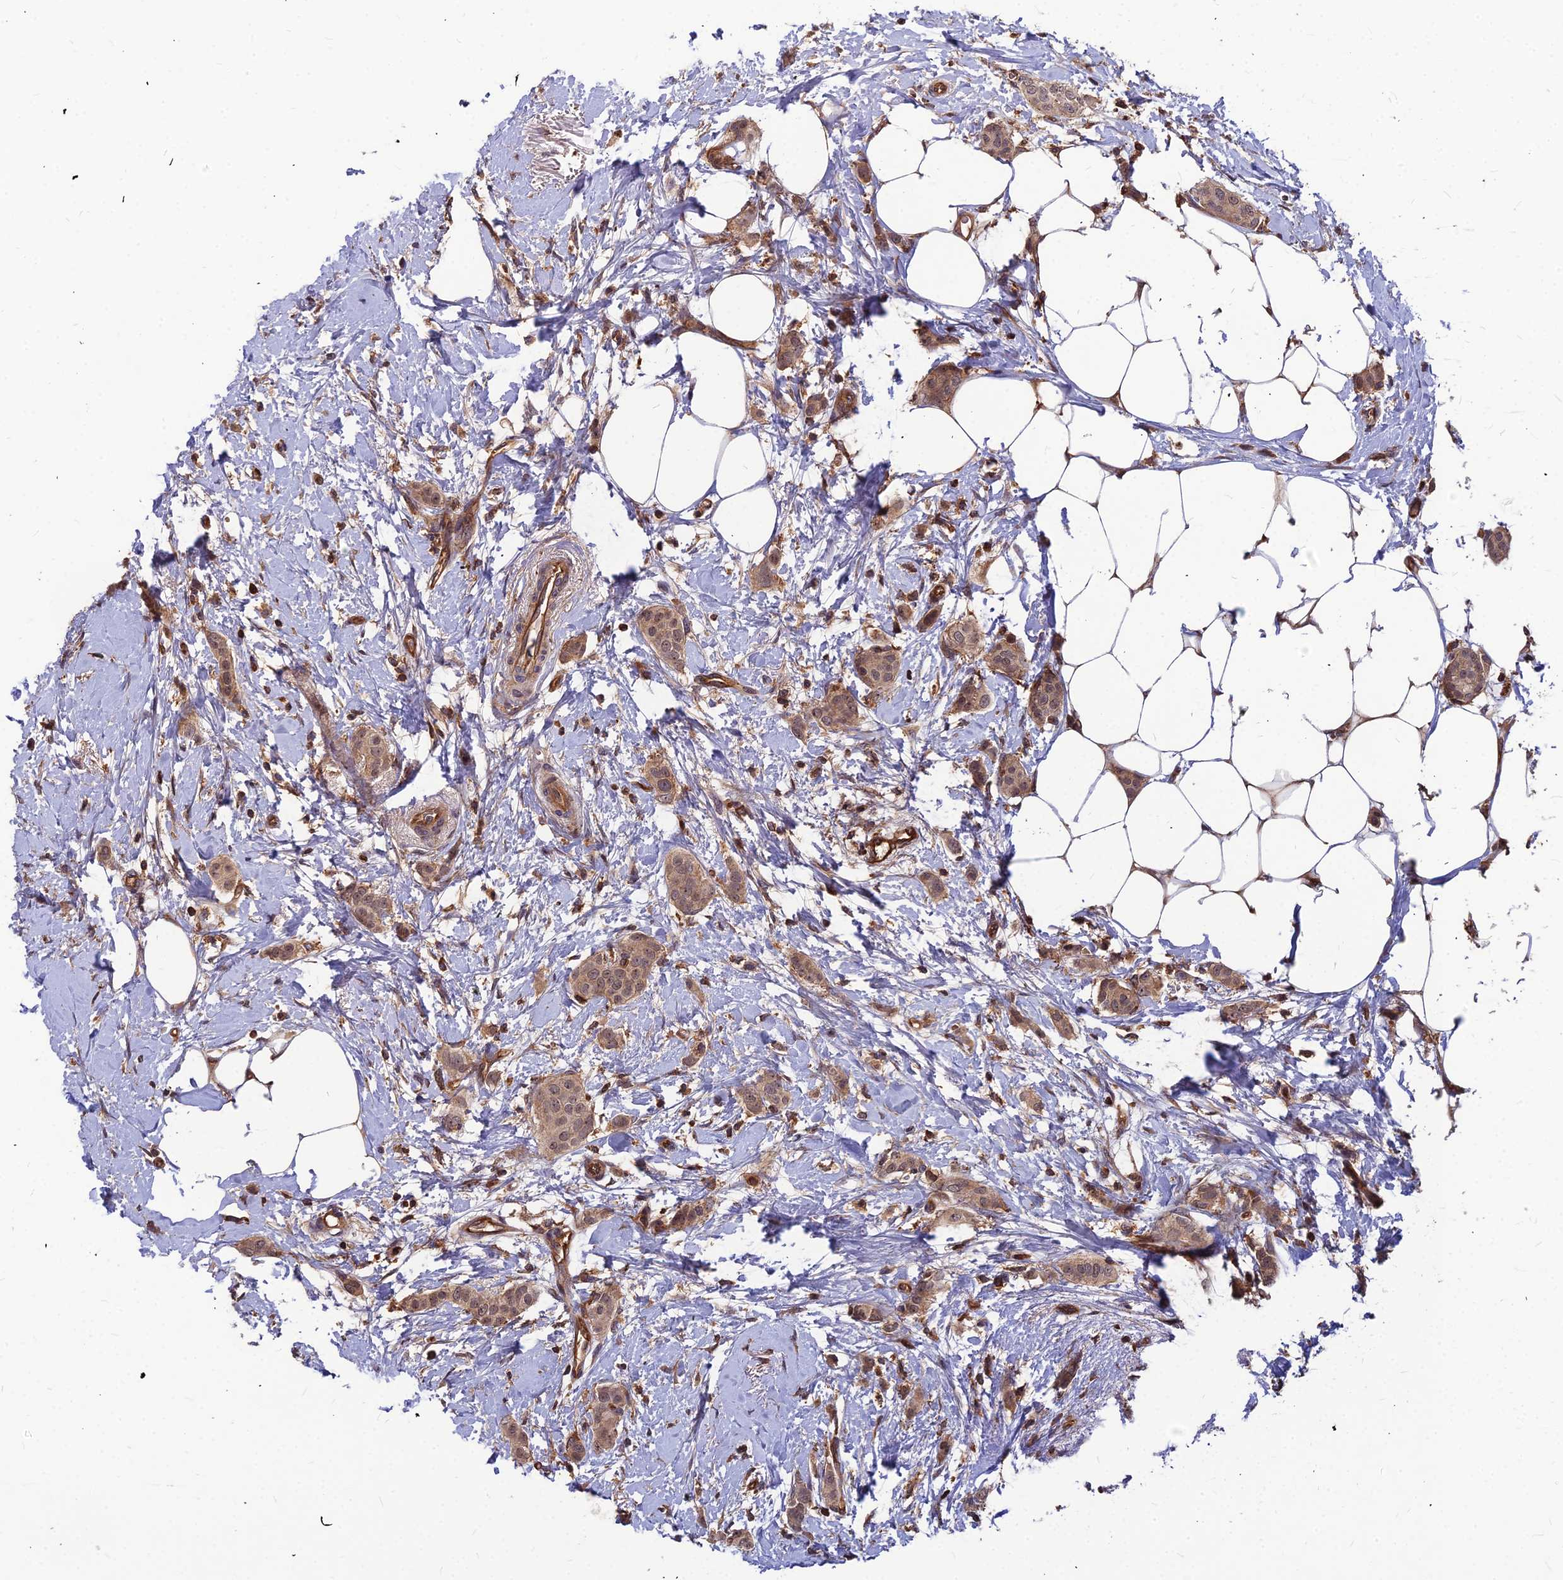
{"staining": {"intensity": "weak", "quantity": ">75%", "location": "cytoplasmic/membranous,nuclear"}, "tissue": "breast cancer", "cell_type": "Tumor cells", "image_type": "cancer", "snomed": [{"axis": "morphology", "description": "Duct carcinoma"}, {"axis": "topography", "description": "Breast"}], "caption": "Breast intraductal carcinoma was stained to show a protein in brown. There is low levels of weak cytoplasmic/membranous and nuclear positivity in about >75% of tumor cells. (Brightfield microscopy of DAB IHC at high magnification).", "gene": "ZNF467", "patient": {"sex": "female", "age": 72}}